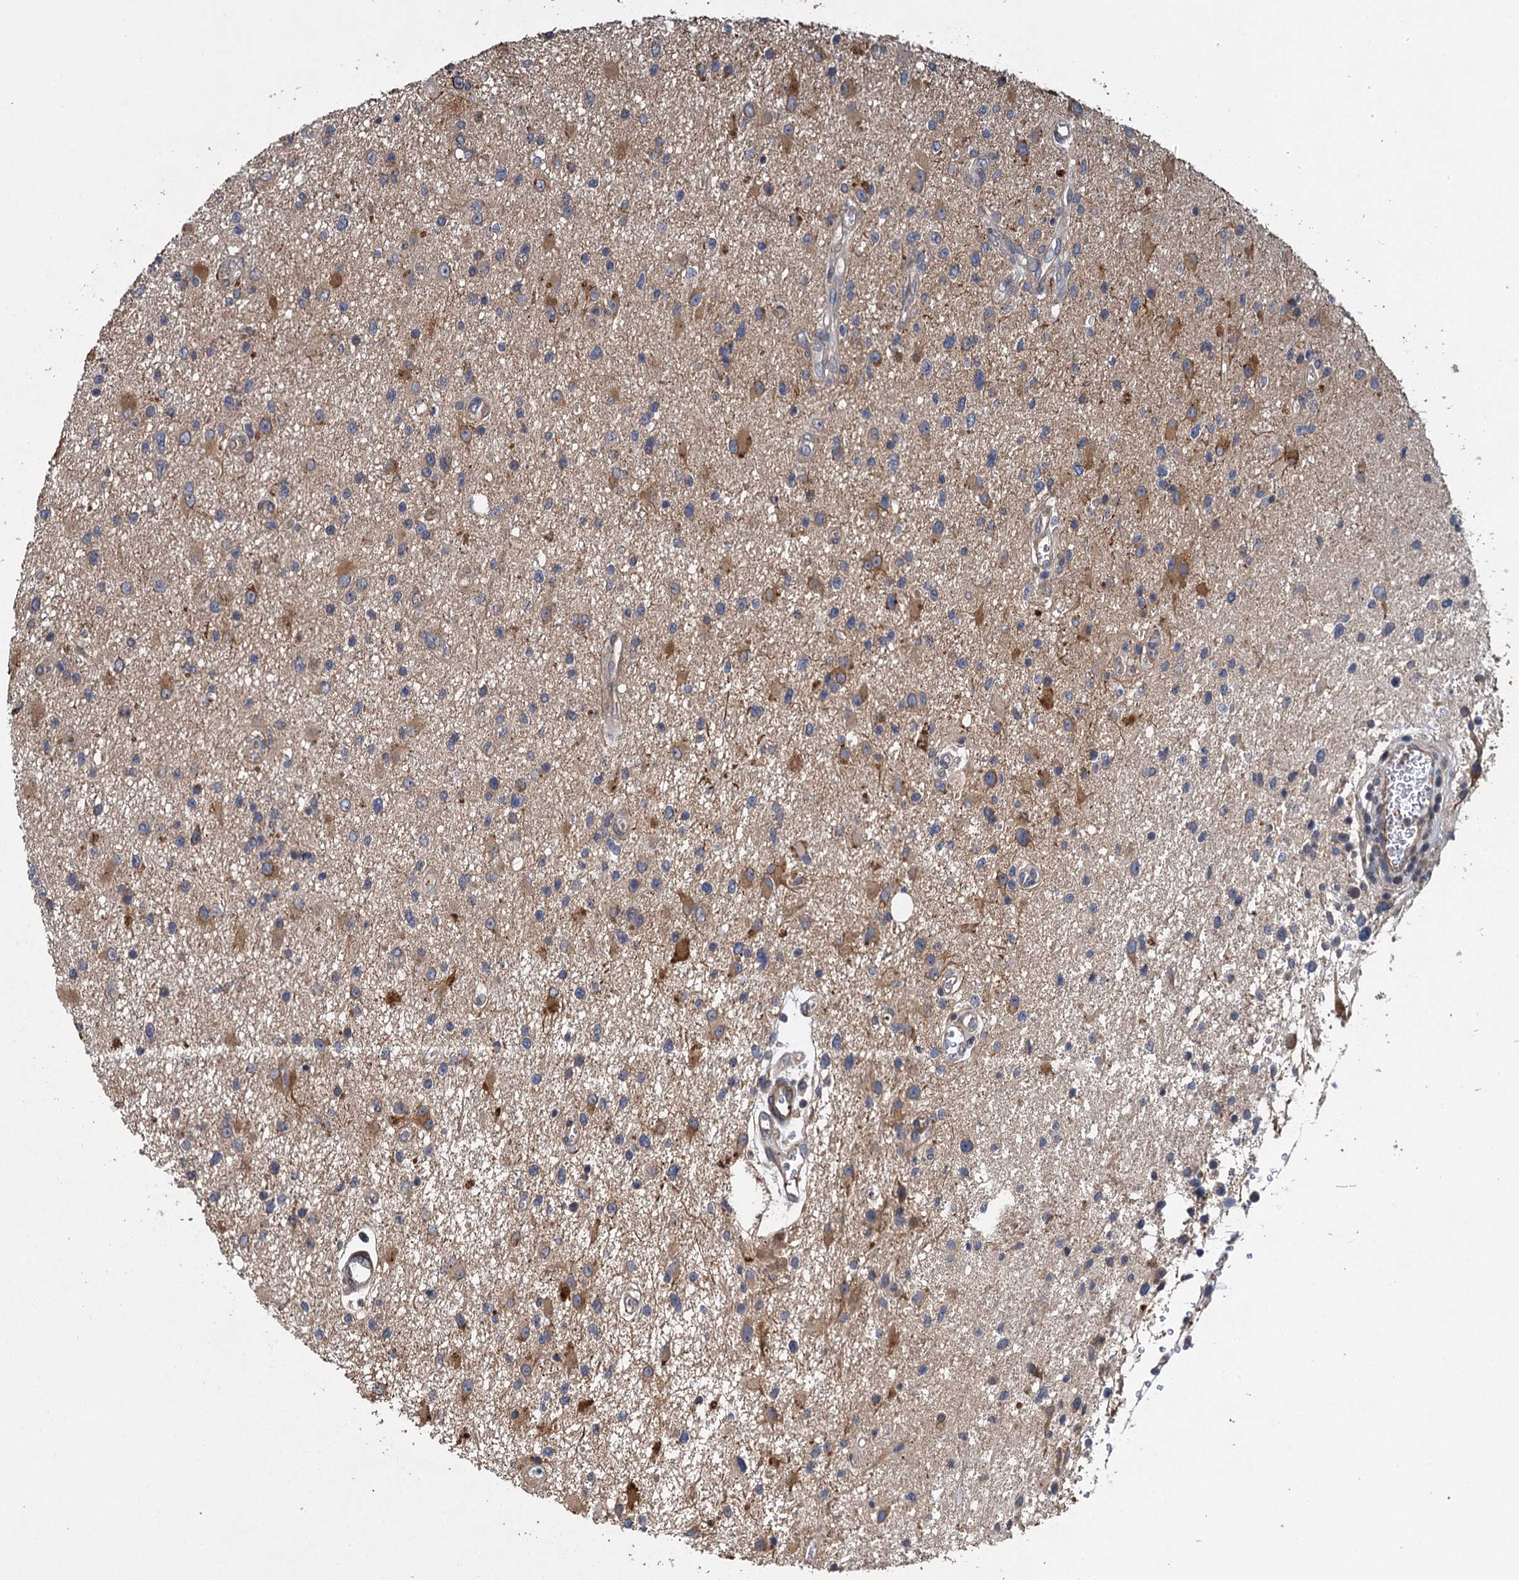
{"staining": {"intensity": "moderate", "quantity": "<25%", "location": "cytoplasmic/membranous"}, "tissue": "glioma", "cell_type": "Tumor cells", "image_type": "cancer", "snomed": [{"axis": "morphology", "description": "Glioma, malignant, High grade"}, {"axis": "topography", "description": "Brain"}], "caption": "Immunohistochemistry of glioma displays low levels of moderate cytoplasmic/membranous staining in about <25% of tumor cells.", "gene": "MEAK7", "patient": {"sex": "male", "age": 33}}